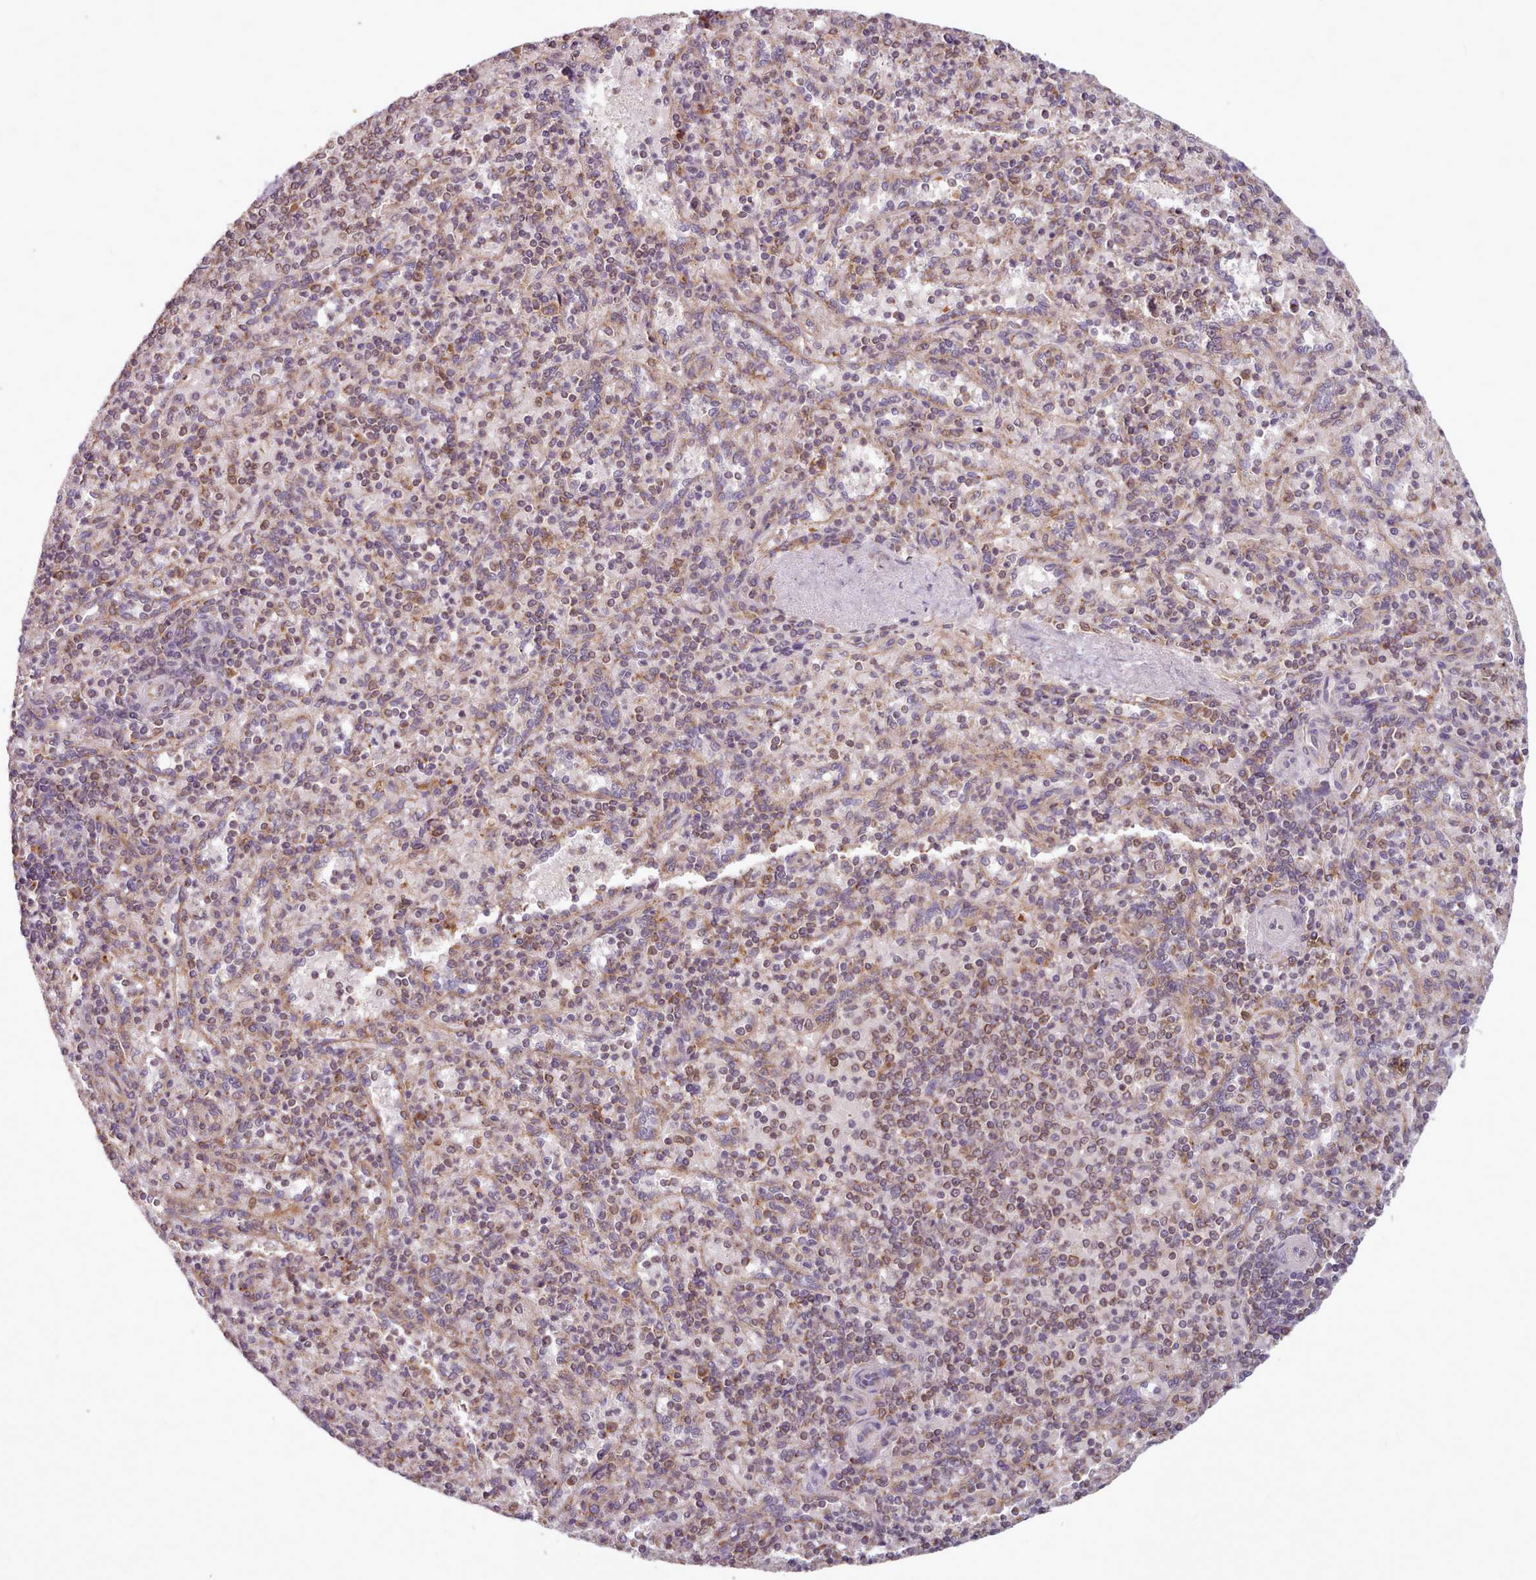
{"staining": {"intensity": "moderate", "quantity": "25%-75%", "location": "cytoplasmic/membranous"}, "tissue": "spleen", "cell_type": "Cells in red pulp", "image_type": "normal", "snomed": [{"axis": "morphology", "description": "Normal tissue, NOS"}, {"axis": "topography", "description": "Spleen"}], "caption": "Protein staining of normal spleen shows moderate cytoplasmic/membranous staining in about 25%-75% of cells in red pulp.", "gene": "CRYBG1", "patient": {"sex": "male", "age": 82}}